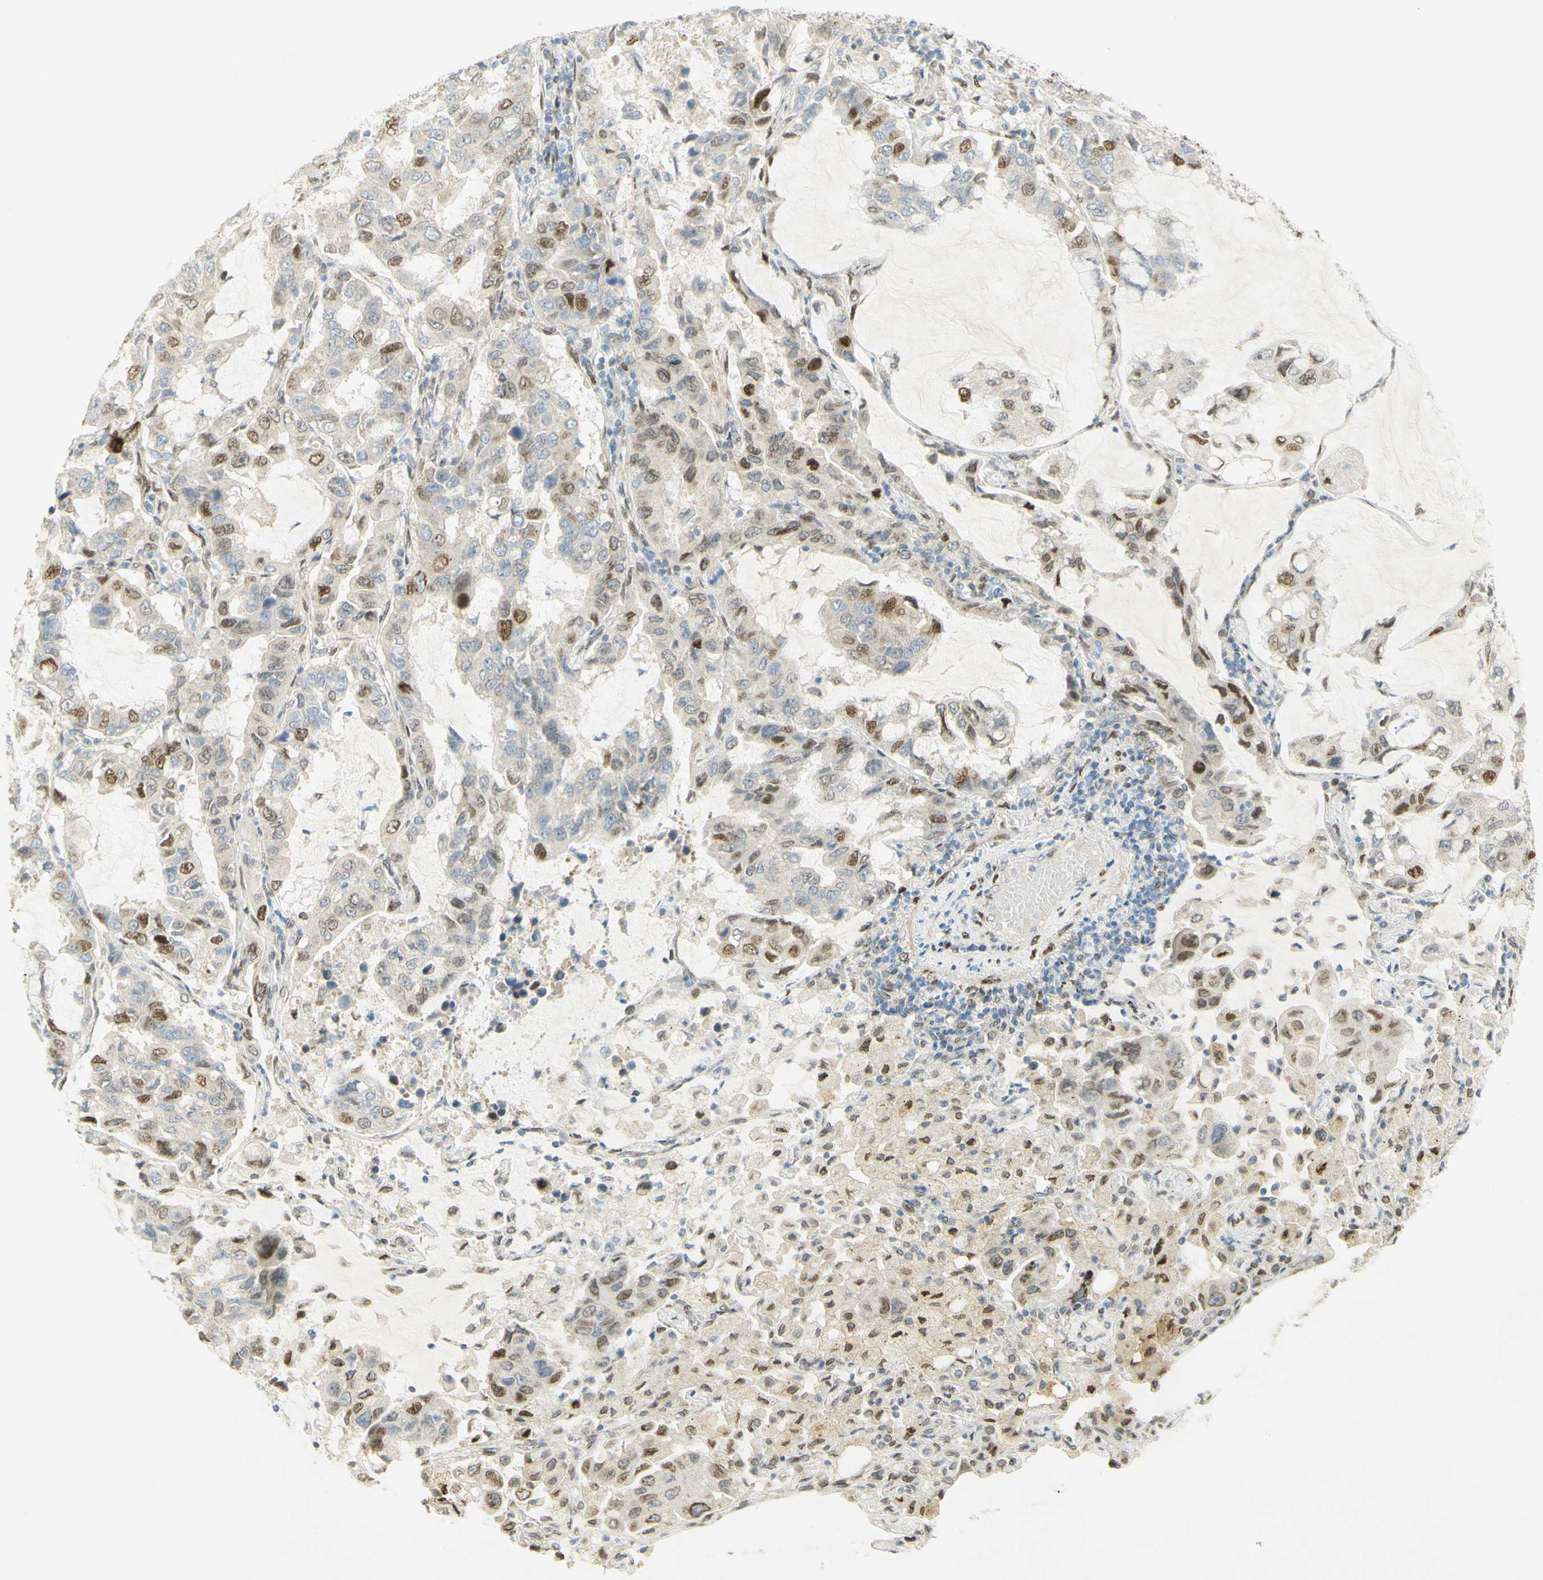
{"staining": {"intensity": "moderate", "quantity": "25%-75%", "location": "nuclear"}, "tissue": "lung cancer", "cell_type": "Tumor cells", "image_type": "cancer", "snomed": [{"axis": "morphology", "description": "Adenocarcinoma, NOS"}, {"axis": "topography", "description": "Lung"}], "caption": "Immunohistochemical staining of adenocarcinoma (lung) displays medium levels of moderate nuclear protein expression in about 25%-75% of tumor cells.", "gene": "E2F1", "patient": {"sex": "male", "age": 64}}